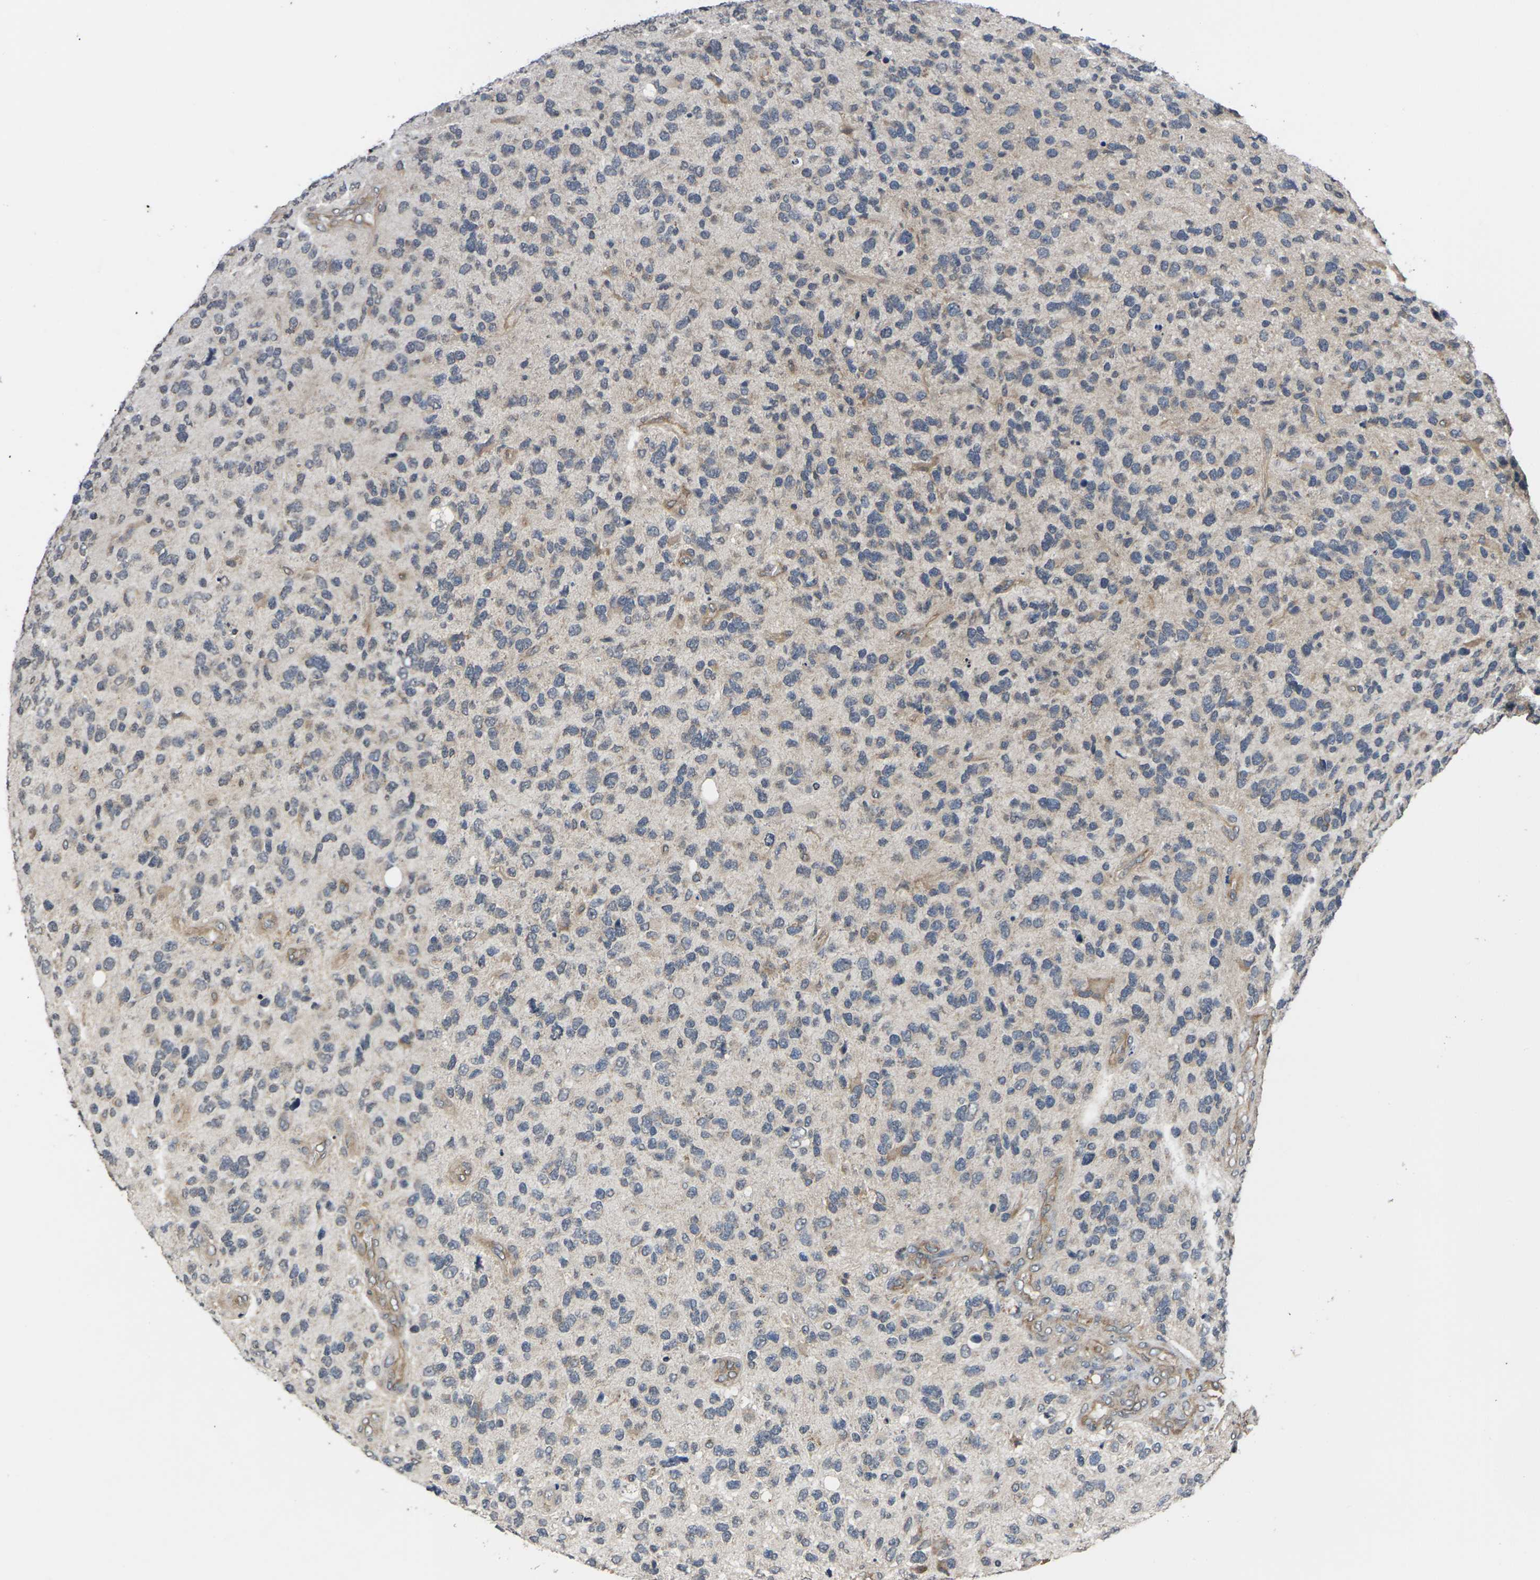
{"staining": {"intensity": "weak", "quantity": "<25%", "location": "cytoplasmic/membranous"}, "tissue": "glioma", "cell_type": "Tumor cells", "image_type": "cancer", "snomed": [{"axis": "morphology", "description": "Glioma, malignant, High grade"}, {"axis": "topography", "description": "Brain"}], "caption": "IHC photomicrograph of neoplastic tissue: glioma stained with DAB (3,3'-diaminobenzidine) displays no significant protein positivity in tumor cells.", "gene": "DKK2", "patient": {"sex": "female", "age": 58}}